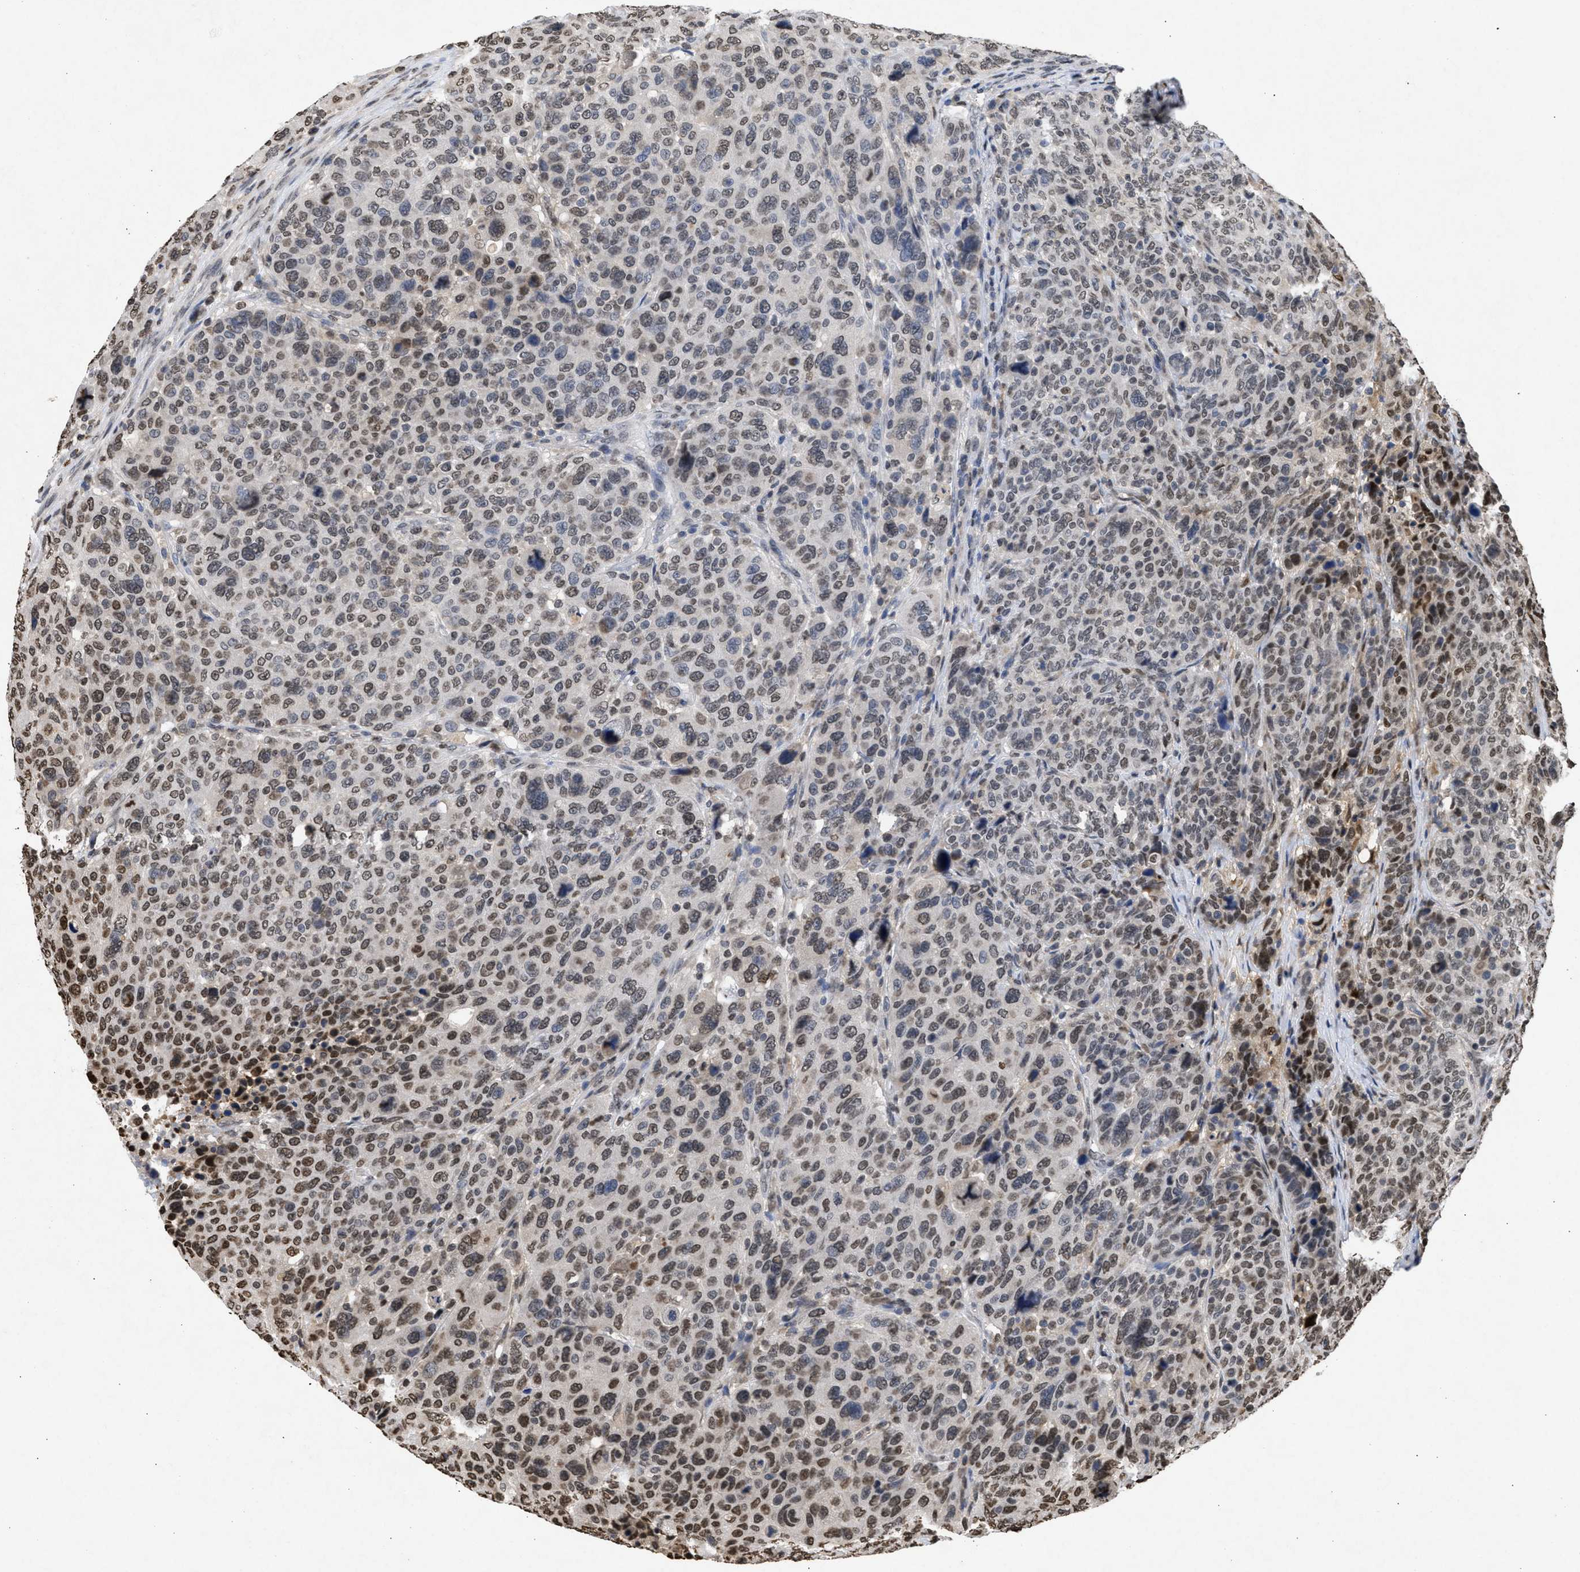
{"staining": {"intensity": "moderate", "quantity": "25%-75%", "location": "nuclear"}, "tissue": "breast cancer", "cell_type": "Tumor cells", "image_type": "cancer", "snomed": [{"axis": "morphology", "description": "Duct carcinoma"}, {"axis": "topography", "description": "Breast"}], "caption": "Tumor cells exhibit medium levels of moderate nuclear positivity in approximately 25%-75% of cells in human breast cancer.", "gene": "NUP35", "patient": {"sex": "female", "age": 37}}